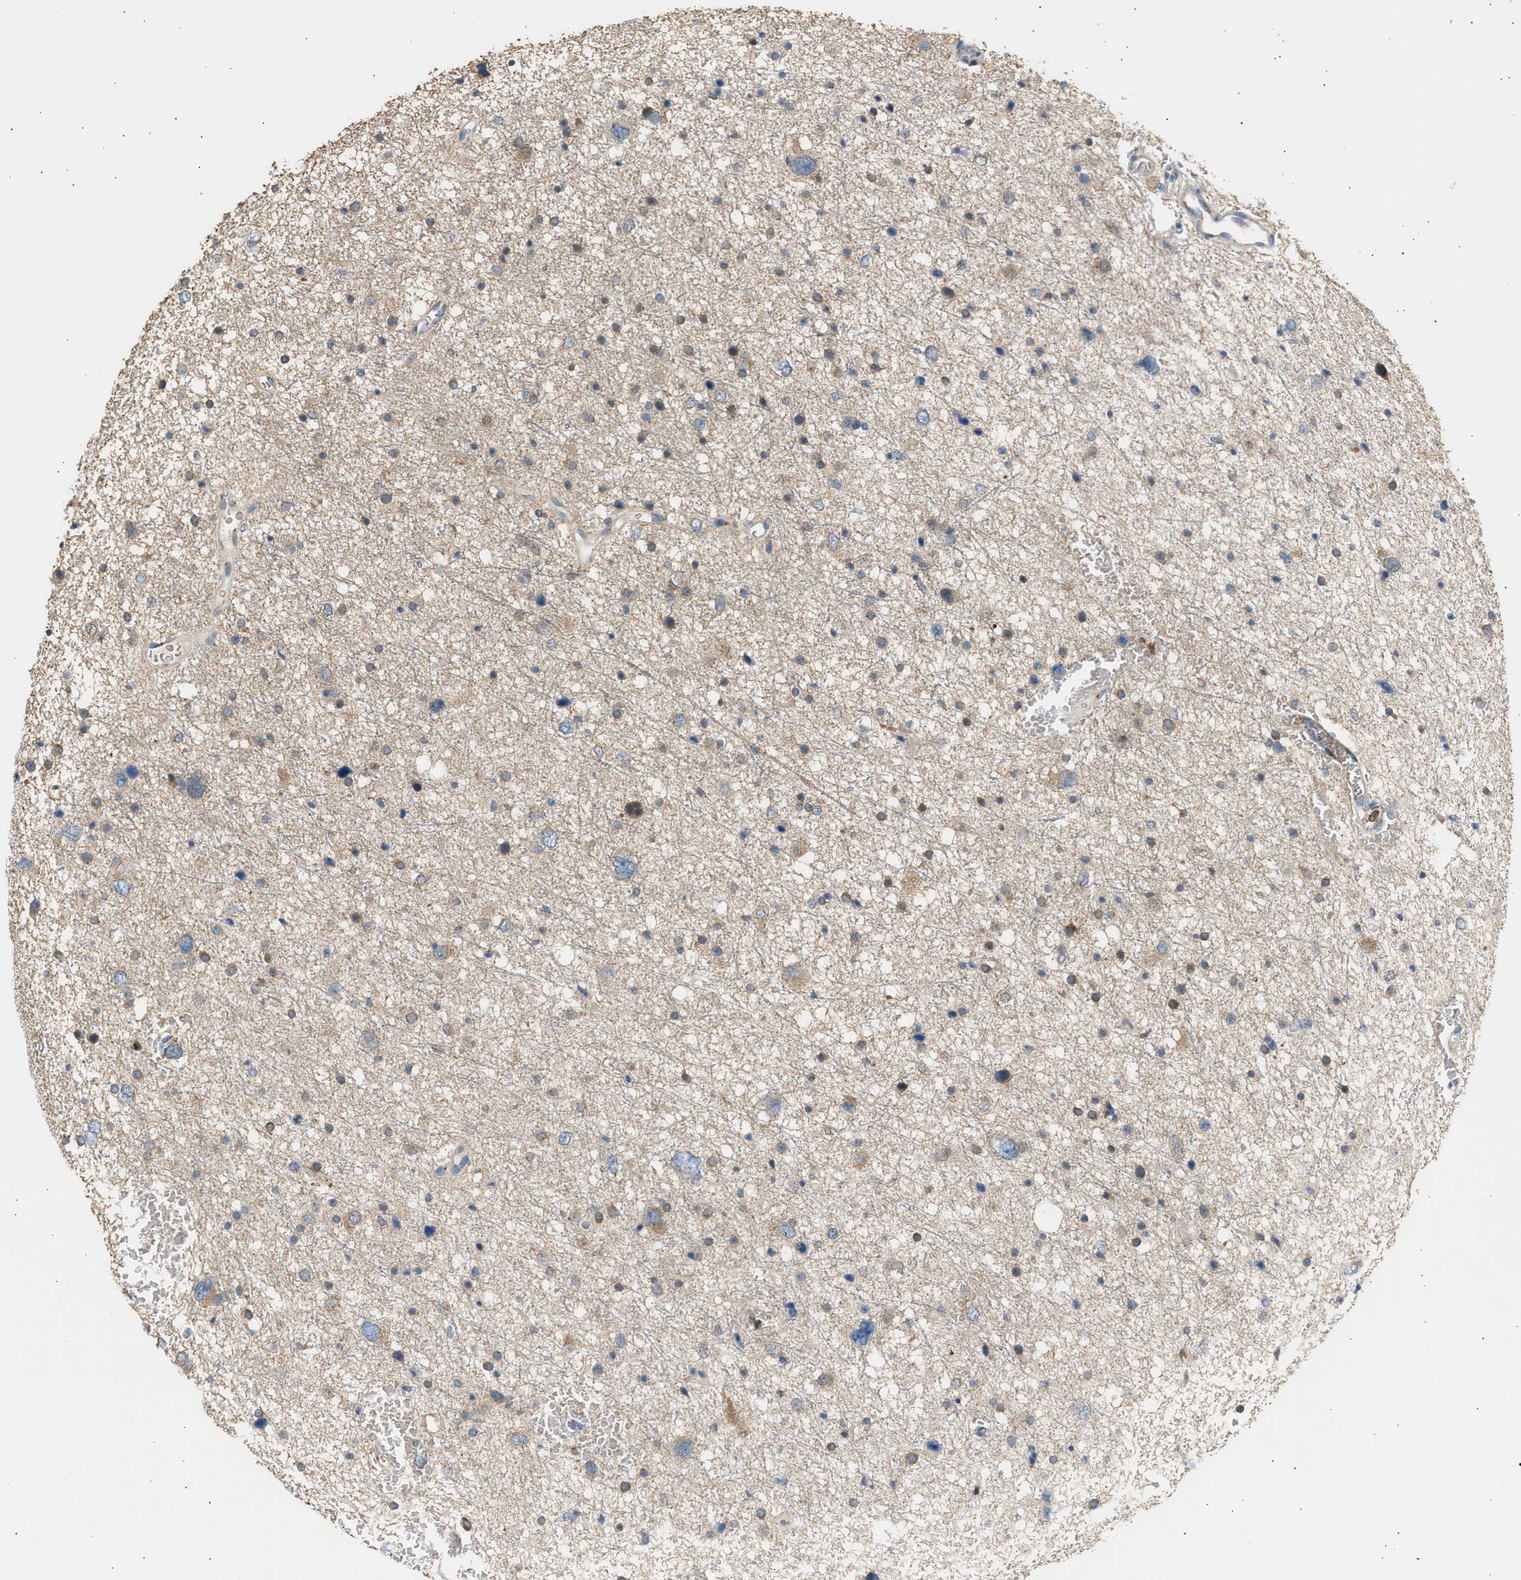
{"staining": {"intensity": "weak", "quantity": ">75%", "location": "cytoplasmic/membranous"}, "tissue": "glioma", "cell_type": "Tumor cells", "image_type": "cancer", "snomed": [{"axis": "morphology", "description": "Glioma, malignant, Low grade"}, {"axis": "topography", "description": "Brain"}], "caption": "Human malignant glioma (low-grade) stained for a protein (brown) reveals weak cytoplasmic/membranous positive positivity in approximately >75% of tumor cells.", "gene": "TRIM50", "patient": {"sex": "female", "age": 37}}